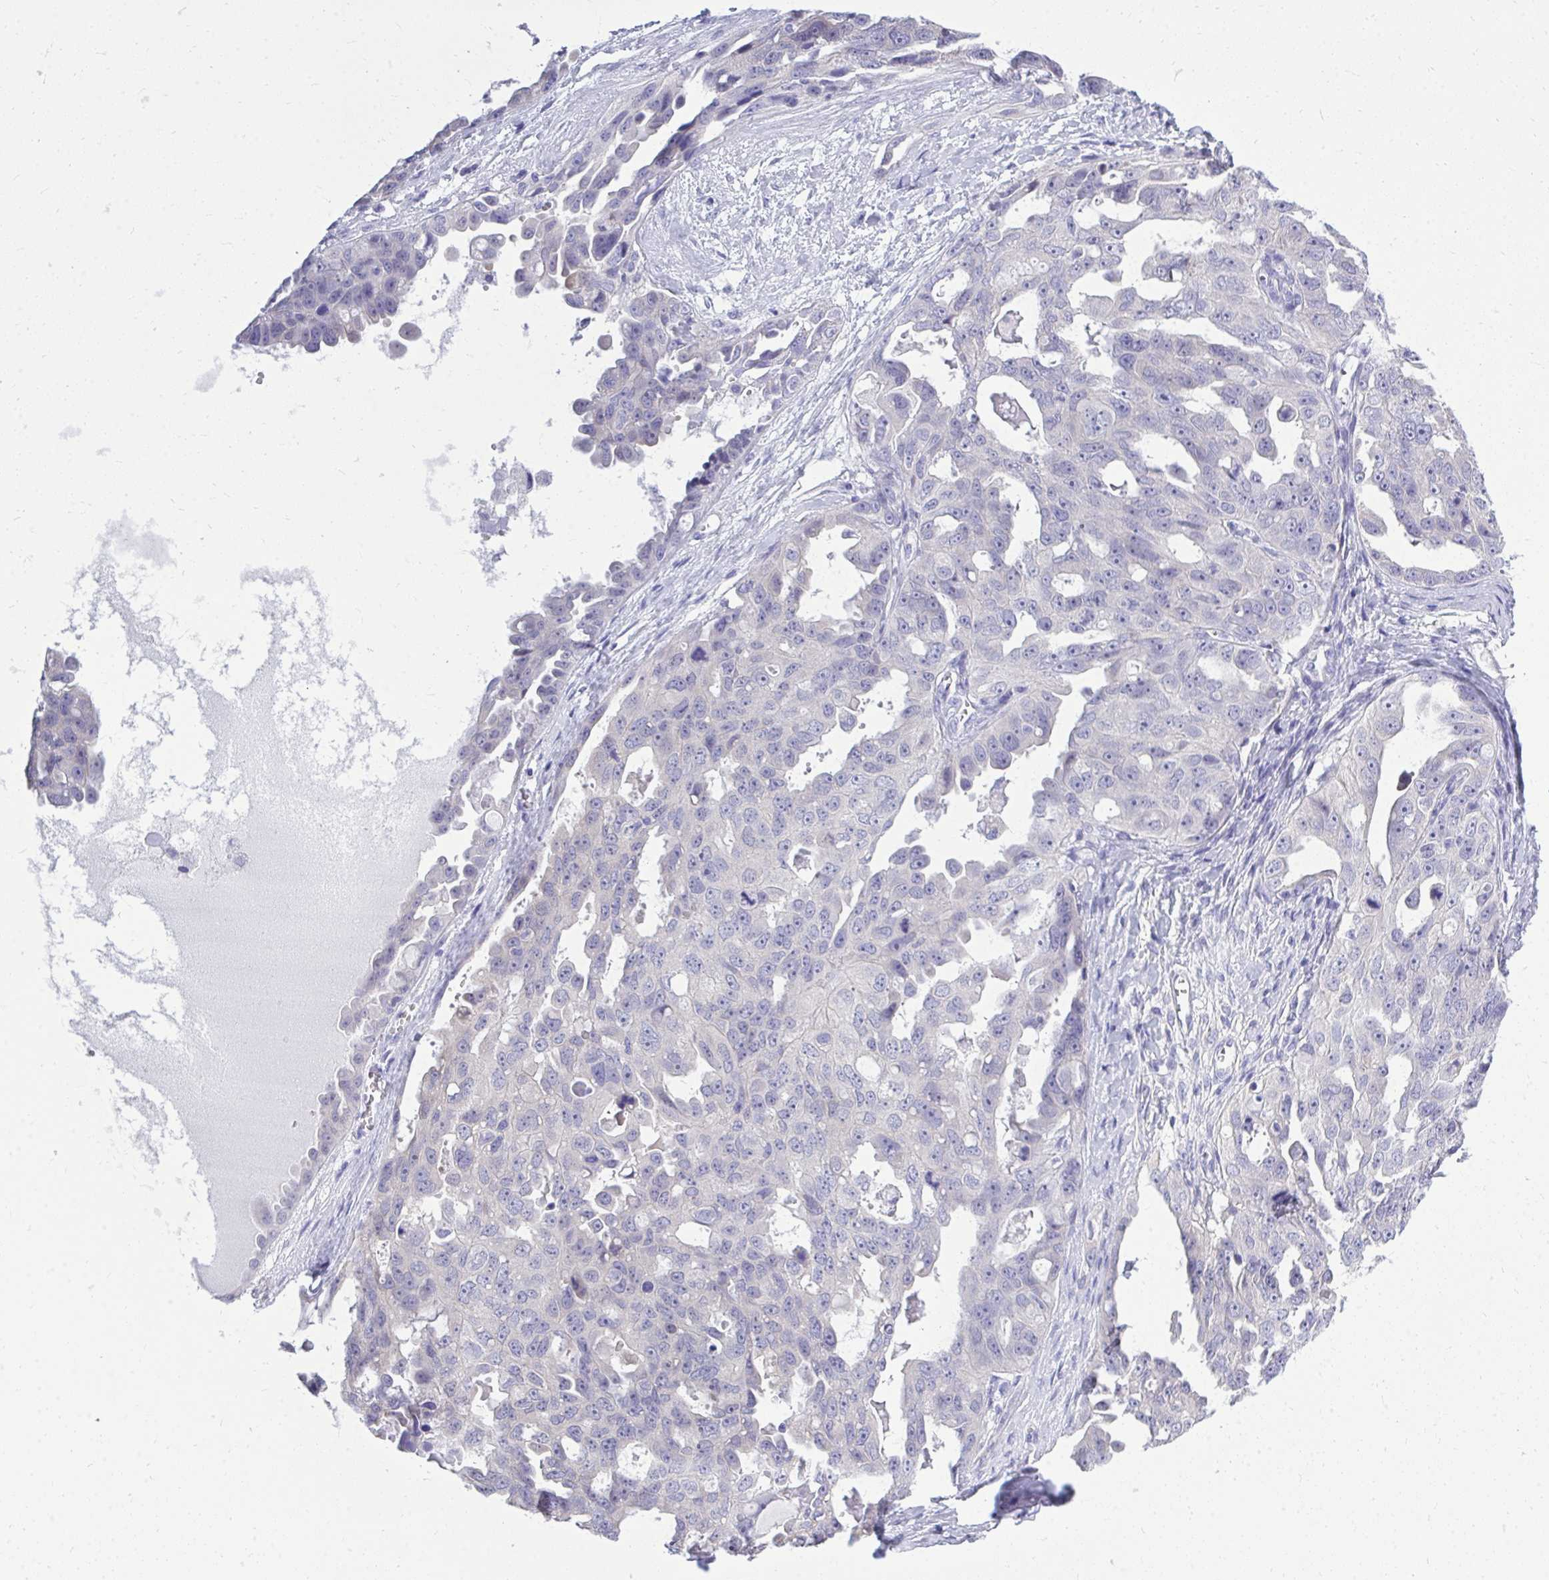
{"staining": {"intensity": "negative", "quantity": "none", "location": "none"}, "tissue": "ovarian cancer", "cell_type": "Tumor cells", "image_type": "cancer", "snomed": [{"axis": "morphology", "description": "Carcinoma, endometroid"}, {"axis": "topography", "description": "Ovary"}], "caption": "Immunohistochemical staining of human endometroid carcinoma (ovarian) reveals no significant positivity in tumor cells.", "gene": "PSD", "patient": {"sex": "female", "age": 70}}